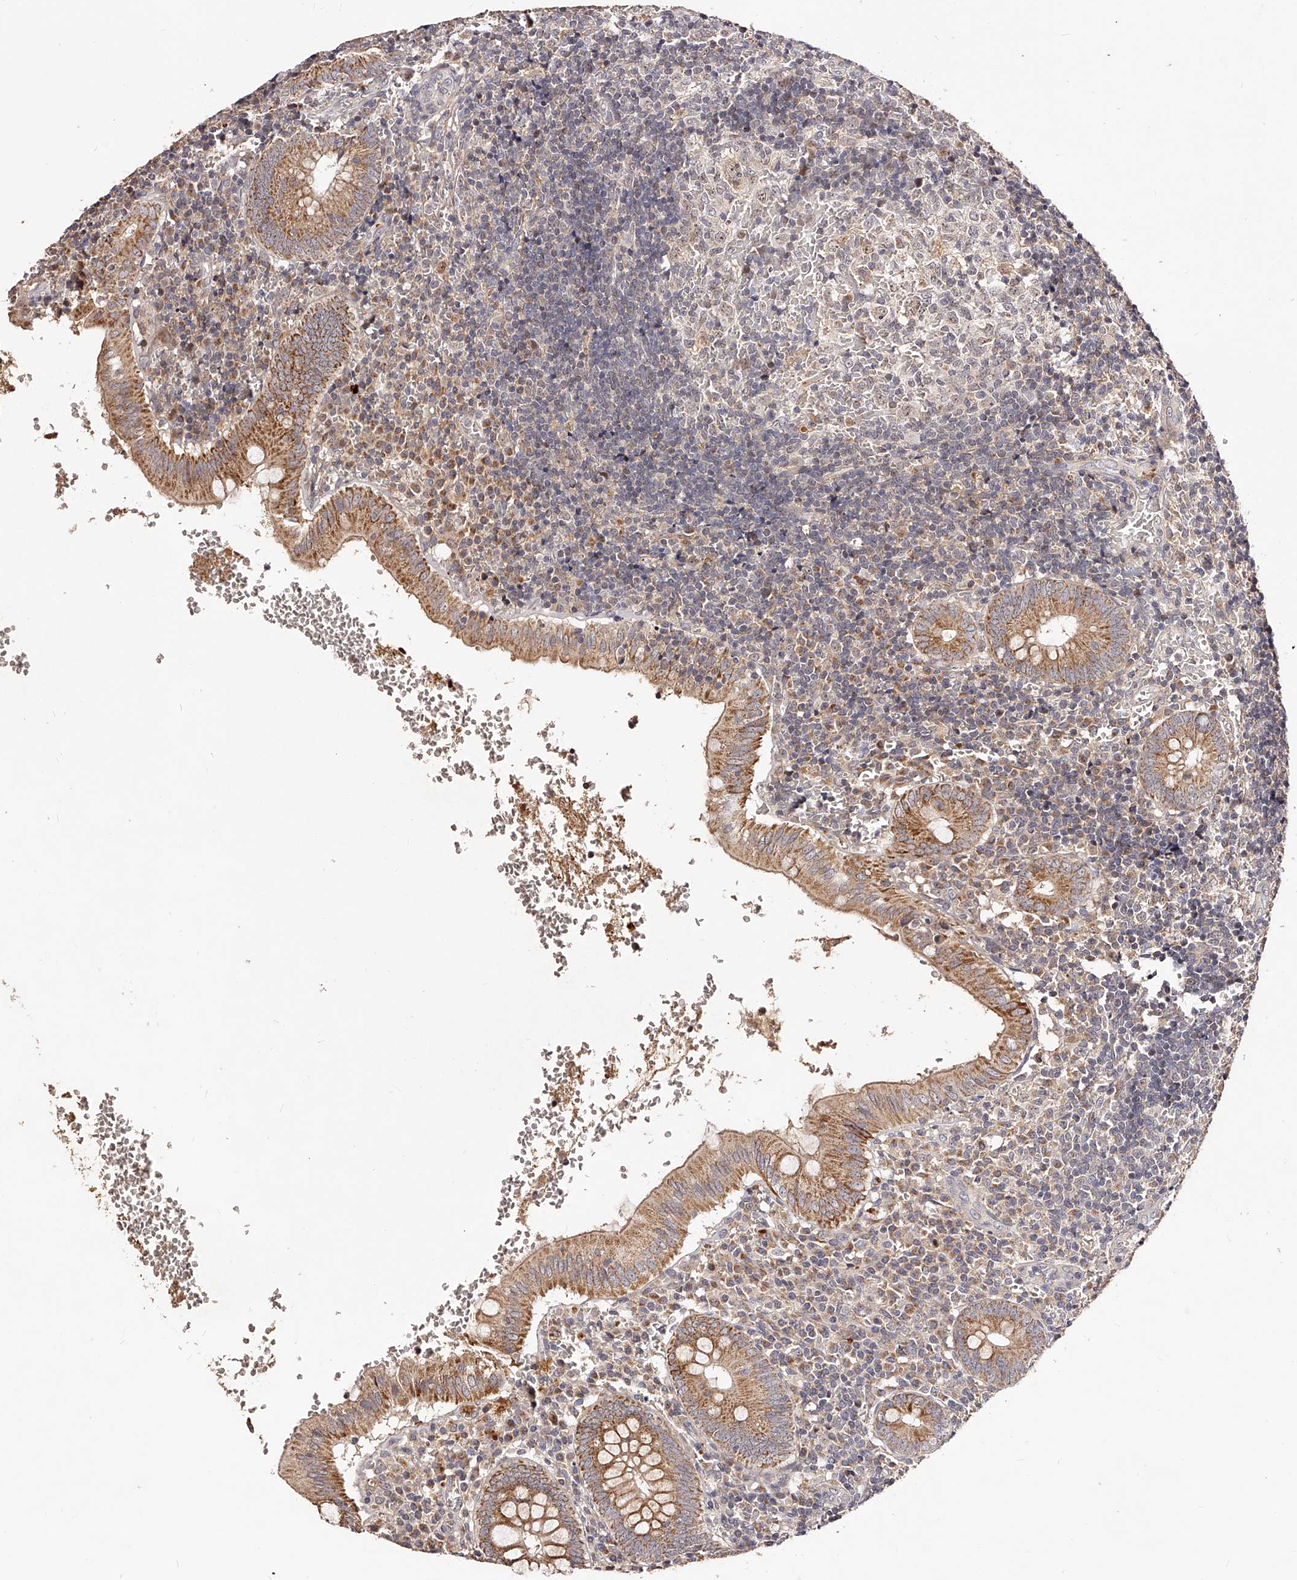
{"staining": {"intensity": "moderate", "quantity": ">75%", "location": "cytoplasmic/membranous"}, "tissue": "appendix", "cell_type": "Glandular cells", "image_type": "normal", "snomed": [{"axis": "morphology", "description": "Normal tissue, NOS"}, {"axis": "topography", "description": "Appendix"}], "caption": "Glandular cells display medium levels of moderate cytoplasmic/membranous positivity in about >75% of cells in benign human appendix. (Stains: DAB (3,3'-diaminobenzidine) in brown, nuclei in blue, Microscopy: brightfield microscopy at high magnification).", "gene": "ZNF502", "patient": {"sex": "male", "age": 8}}